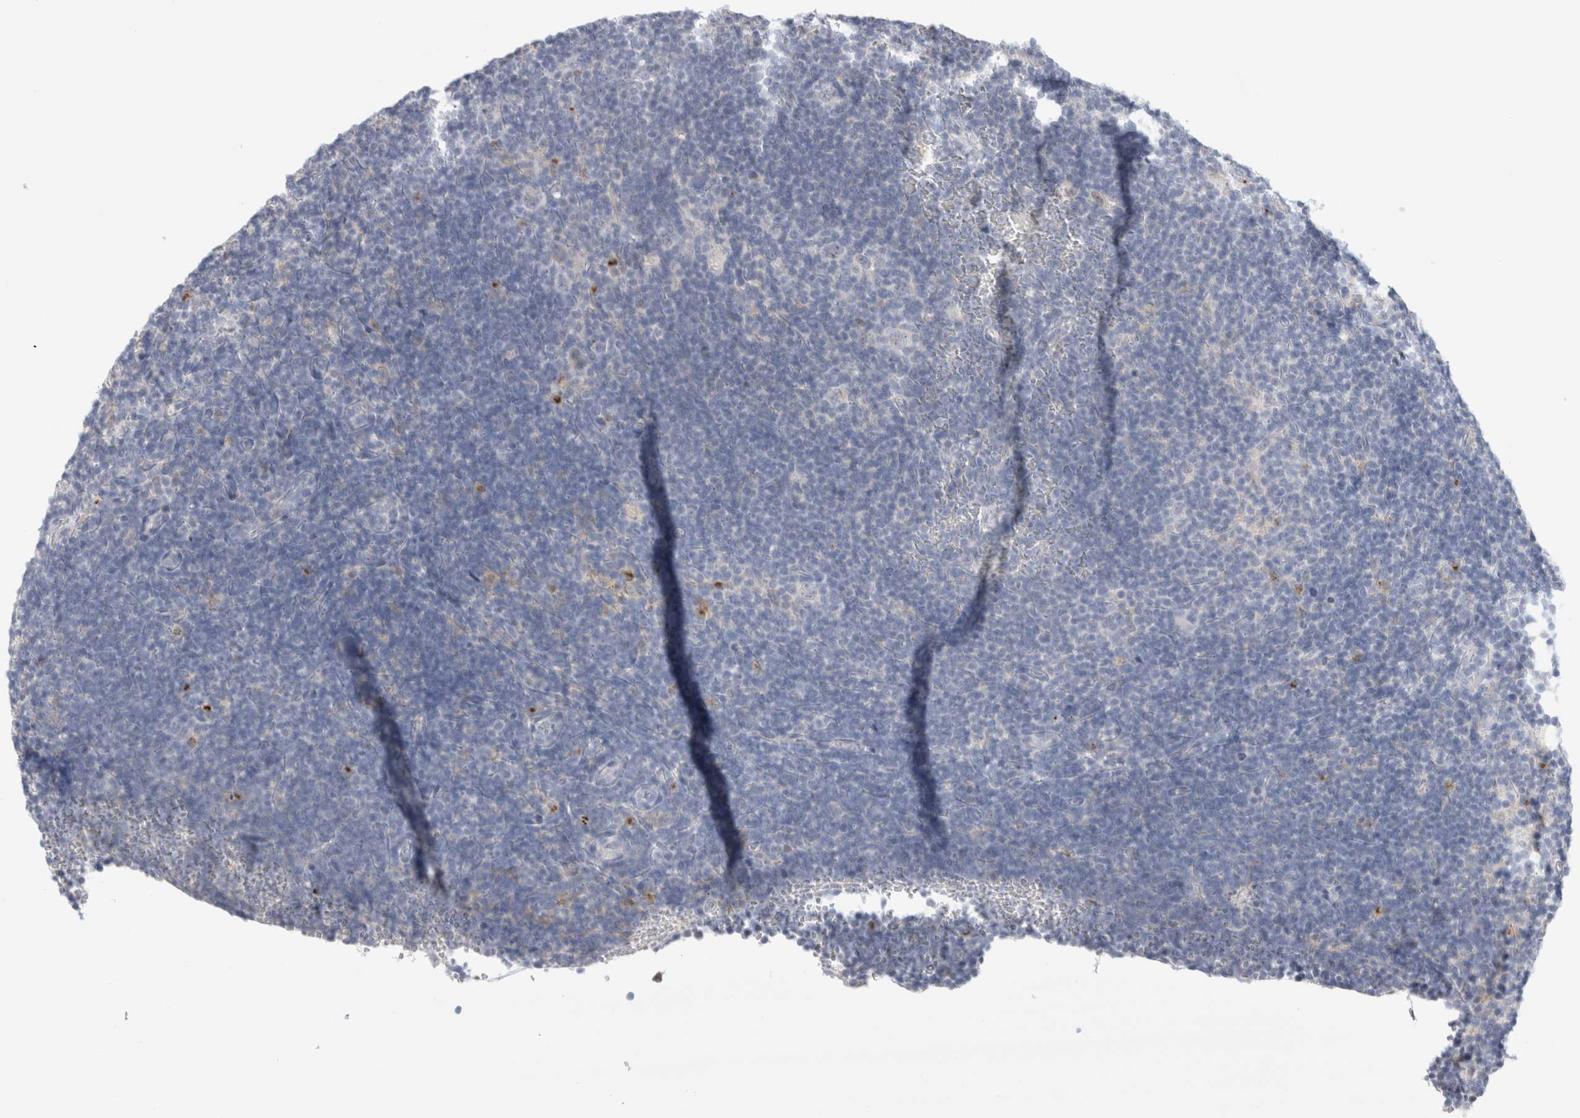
{"staining": {"intensity": "negative", "quantity": "none", "location": "none"}, "tissue": "lymphoma", "cell_type": "Tumor cells", "image_type": "cancer", "snomed": [{"axis": "morphology", "description": "Hodgkin's disease, NOS"}, {"axis": "topography", "description": "Lymph node"}], "caption": "There is no significant expression in tumor cells of lymphoma.", "gene": "SLC22A12", "patient": {"sex": "female", "age": 57}}